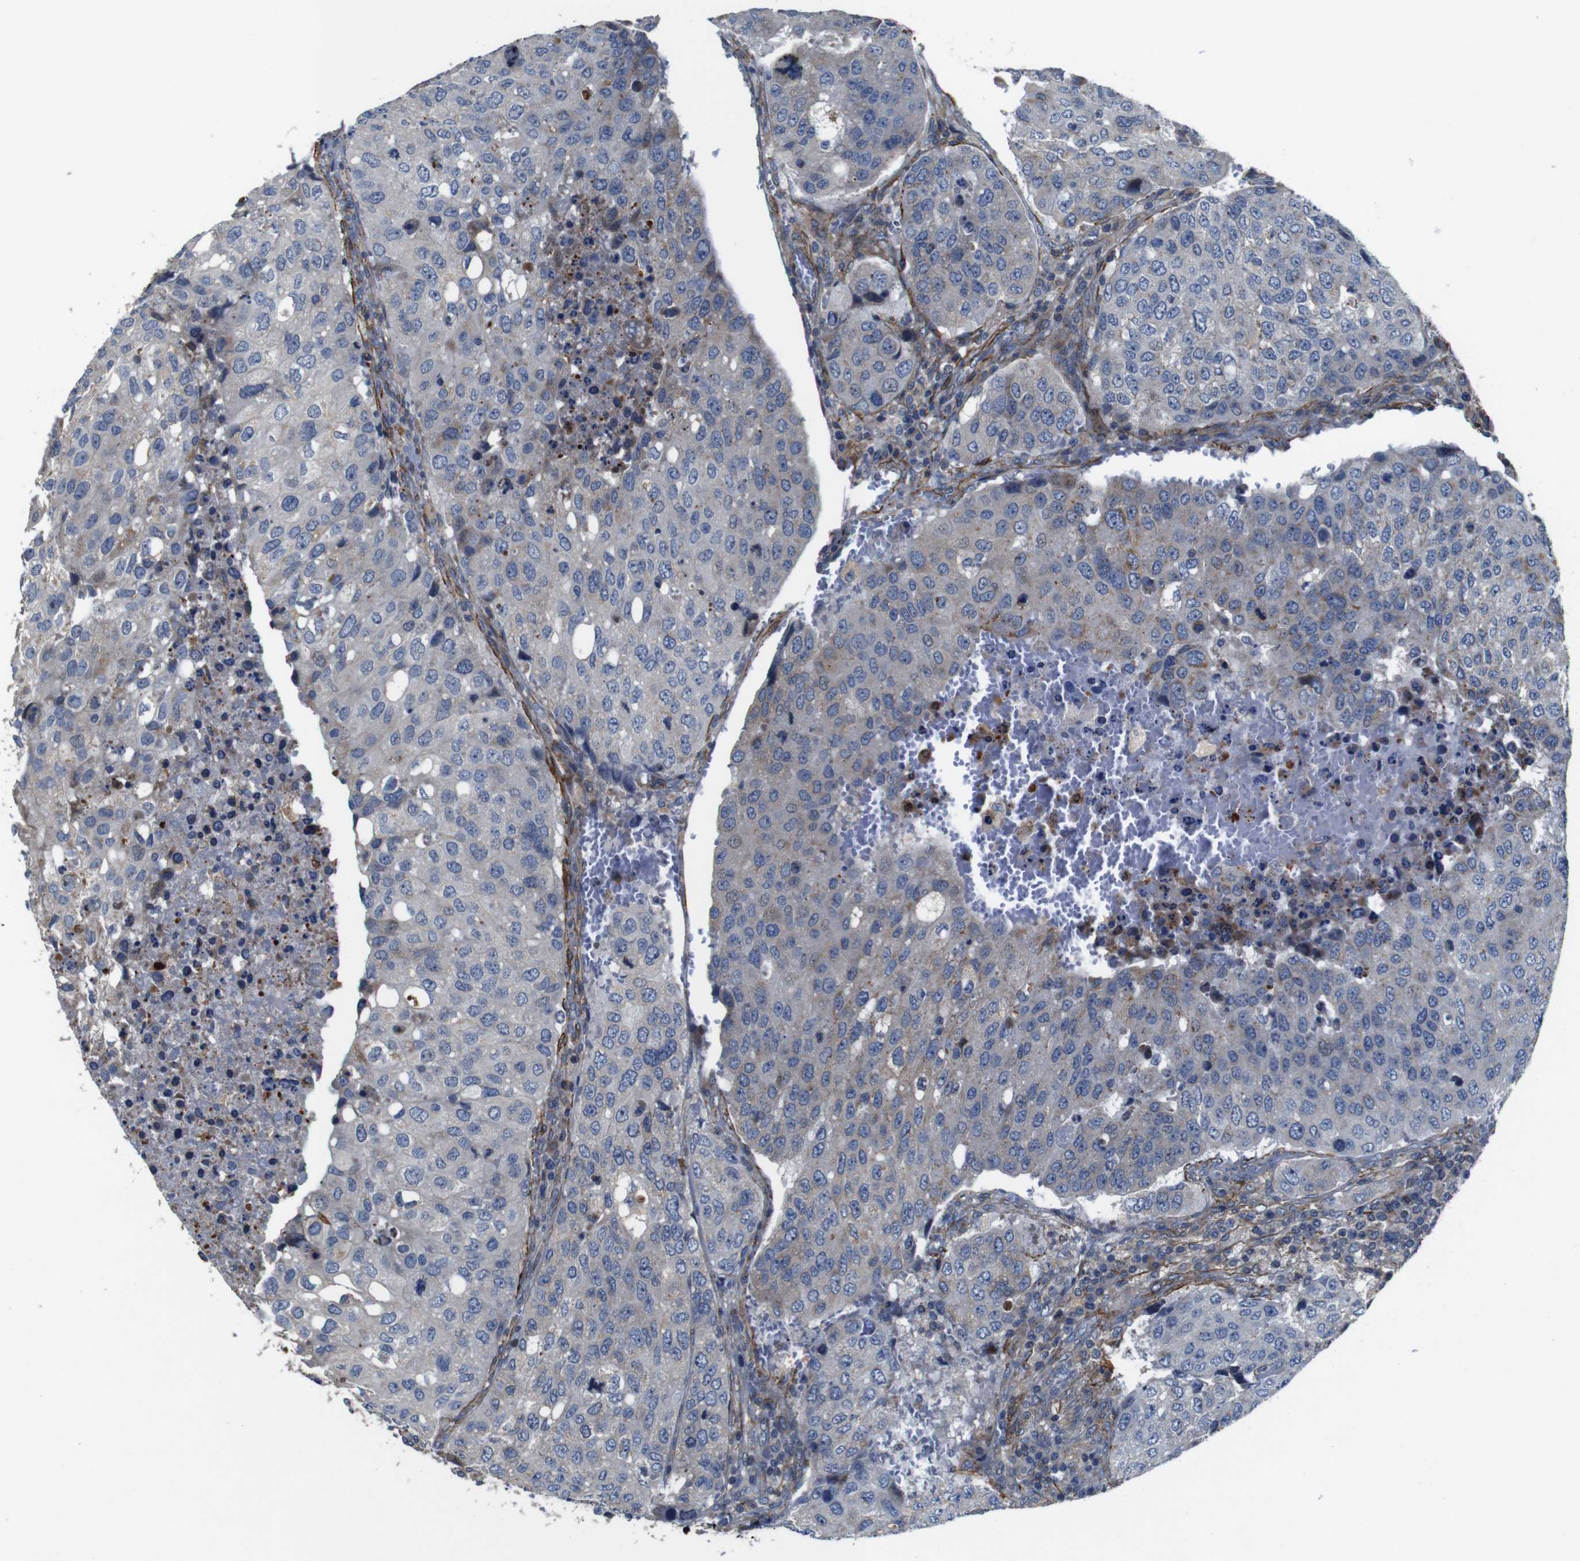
{"staining": {"intensity": "weak", "quantity": "<25%", "location": "cytoplasmic/membranous"}, "tissue": "urothelial cancer", "cell_type": "Tumor cells", "image_type": "cancer", "snomed": [{"axis": "morphology", "description": "Urothelial carcinoma, High grade"}, {"axis": "topography", "description": "Lymph node"}, {"axis": "topography", "description": "Urinary bladder"}], "caption": "The IHC micrograph has no significant staining in tumor cells of high-grade urothelial carcinoma tissue.", "gene": "GGT7", "patient": {"sex": "male", "age": 51}}